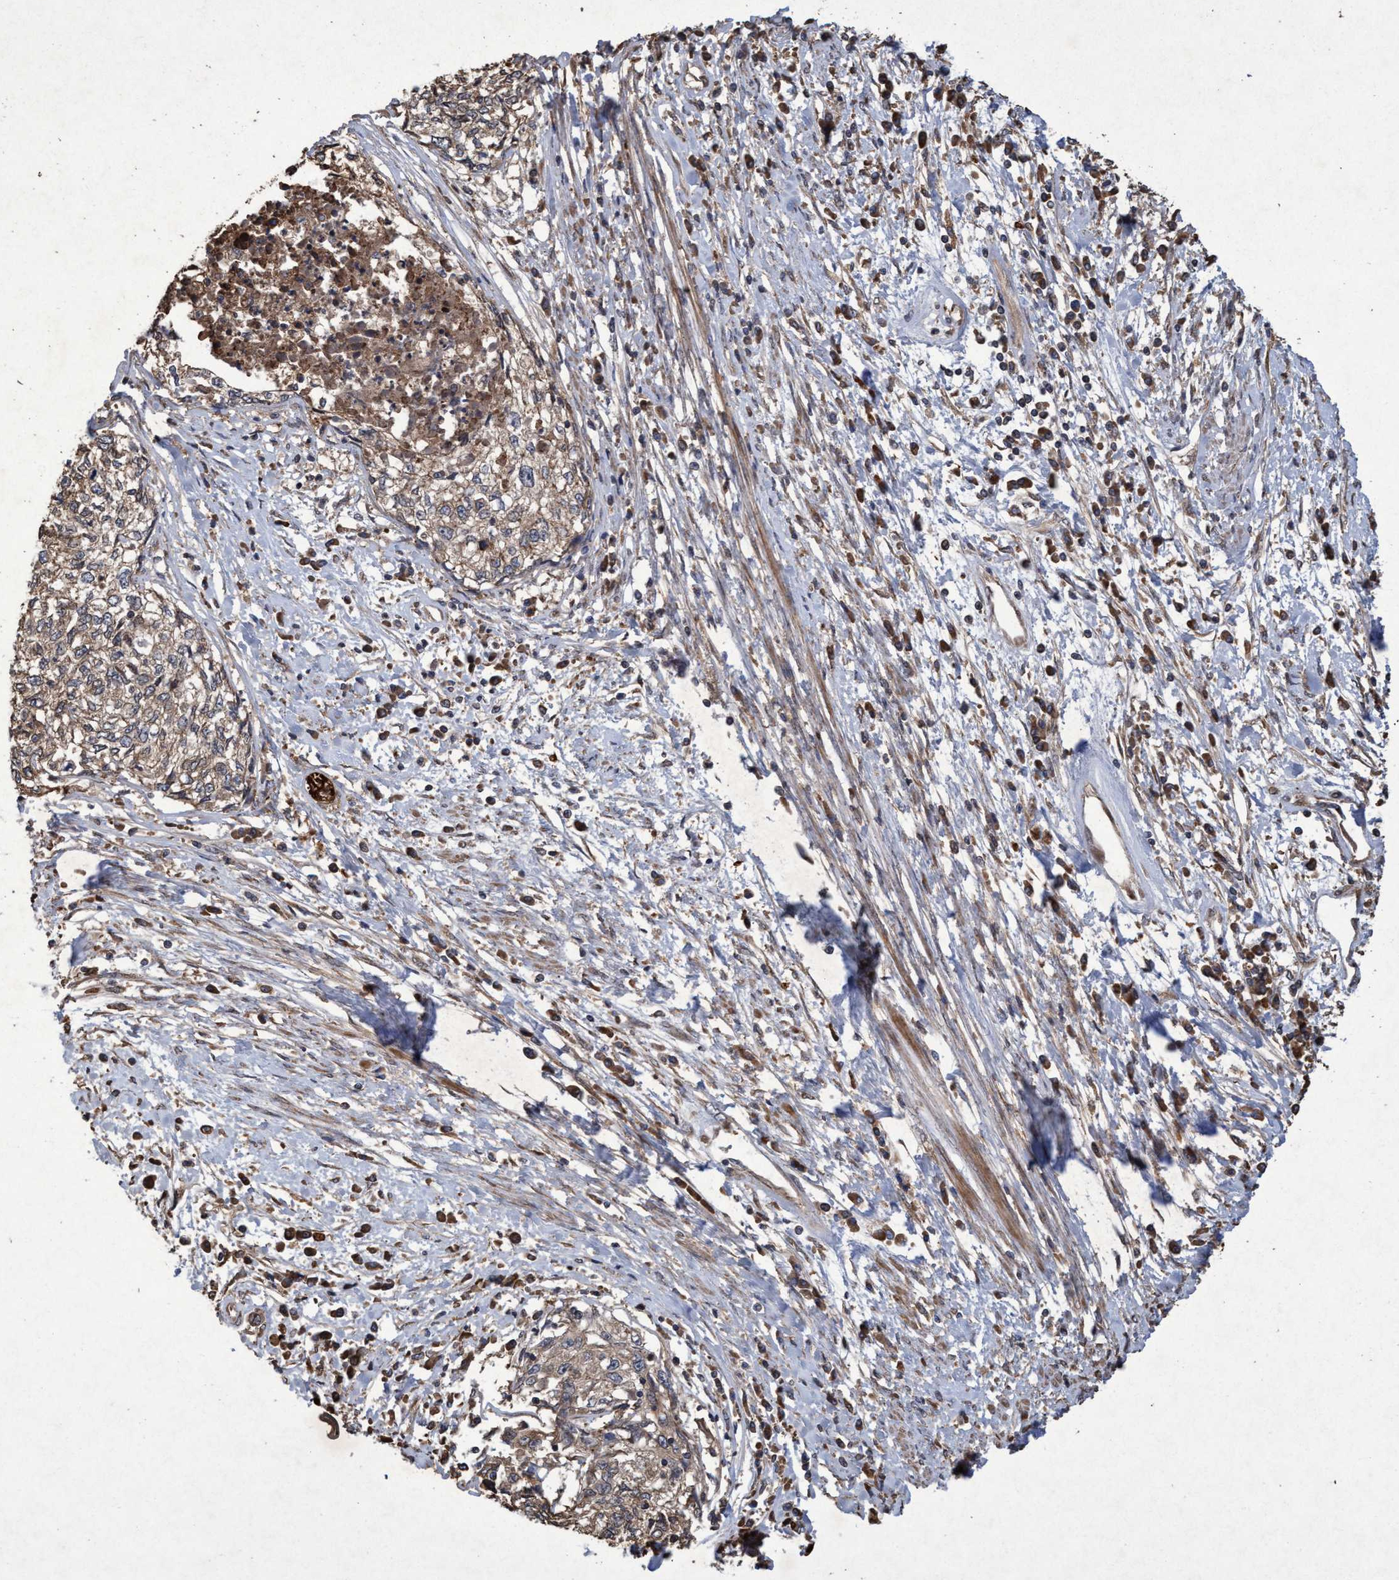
{"staining": {"intensity": "weak", "quantity": ">75%", "location": "cytoplasmic/membranous"}, "tissue": "cervical cancer", "cell_type": "Tumor cells", "image_type": "cancer", "snomed": [{"axis": "morphology", "description": "Squamous cell carcinoma, NOS"}, {"axis": "topography", "description": "Cervix"}], "caption": "About >75% of tumor cells in squamous cell carcinoma (cervical) reveal weak cytoplasmic/membranous protein positivity as visualized by brown immunohistochemical staining.", "gene": "CHMP6", "patient": {"sex": "female", "age": 57}}